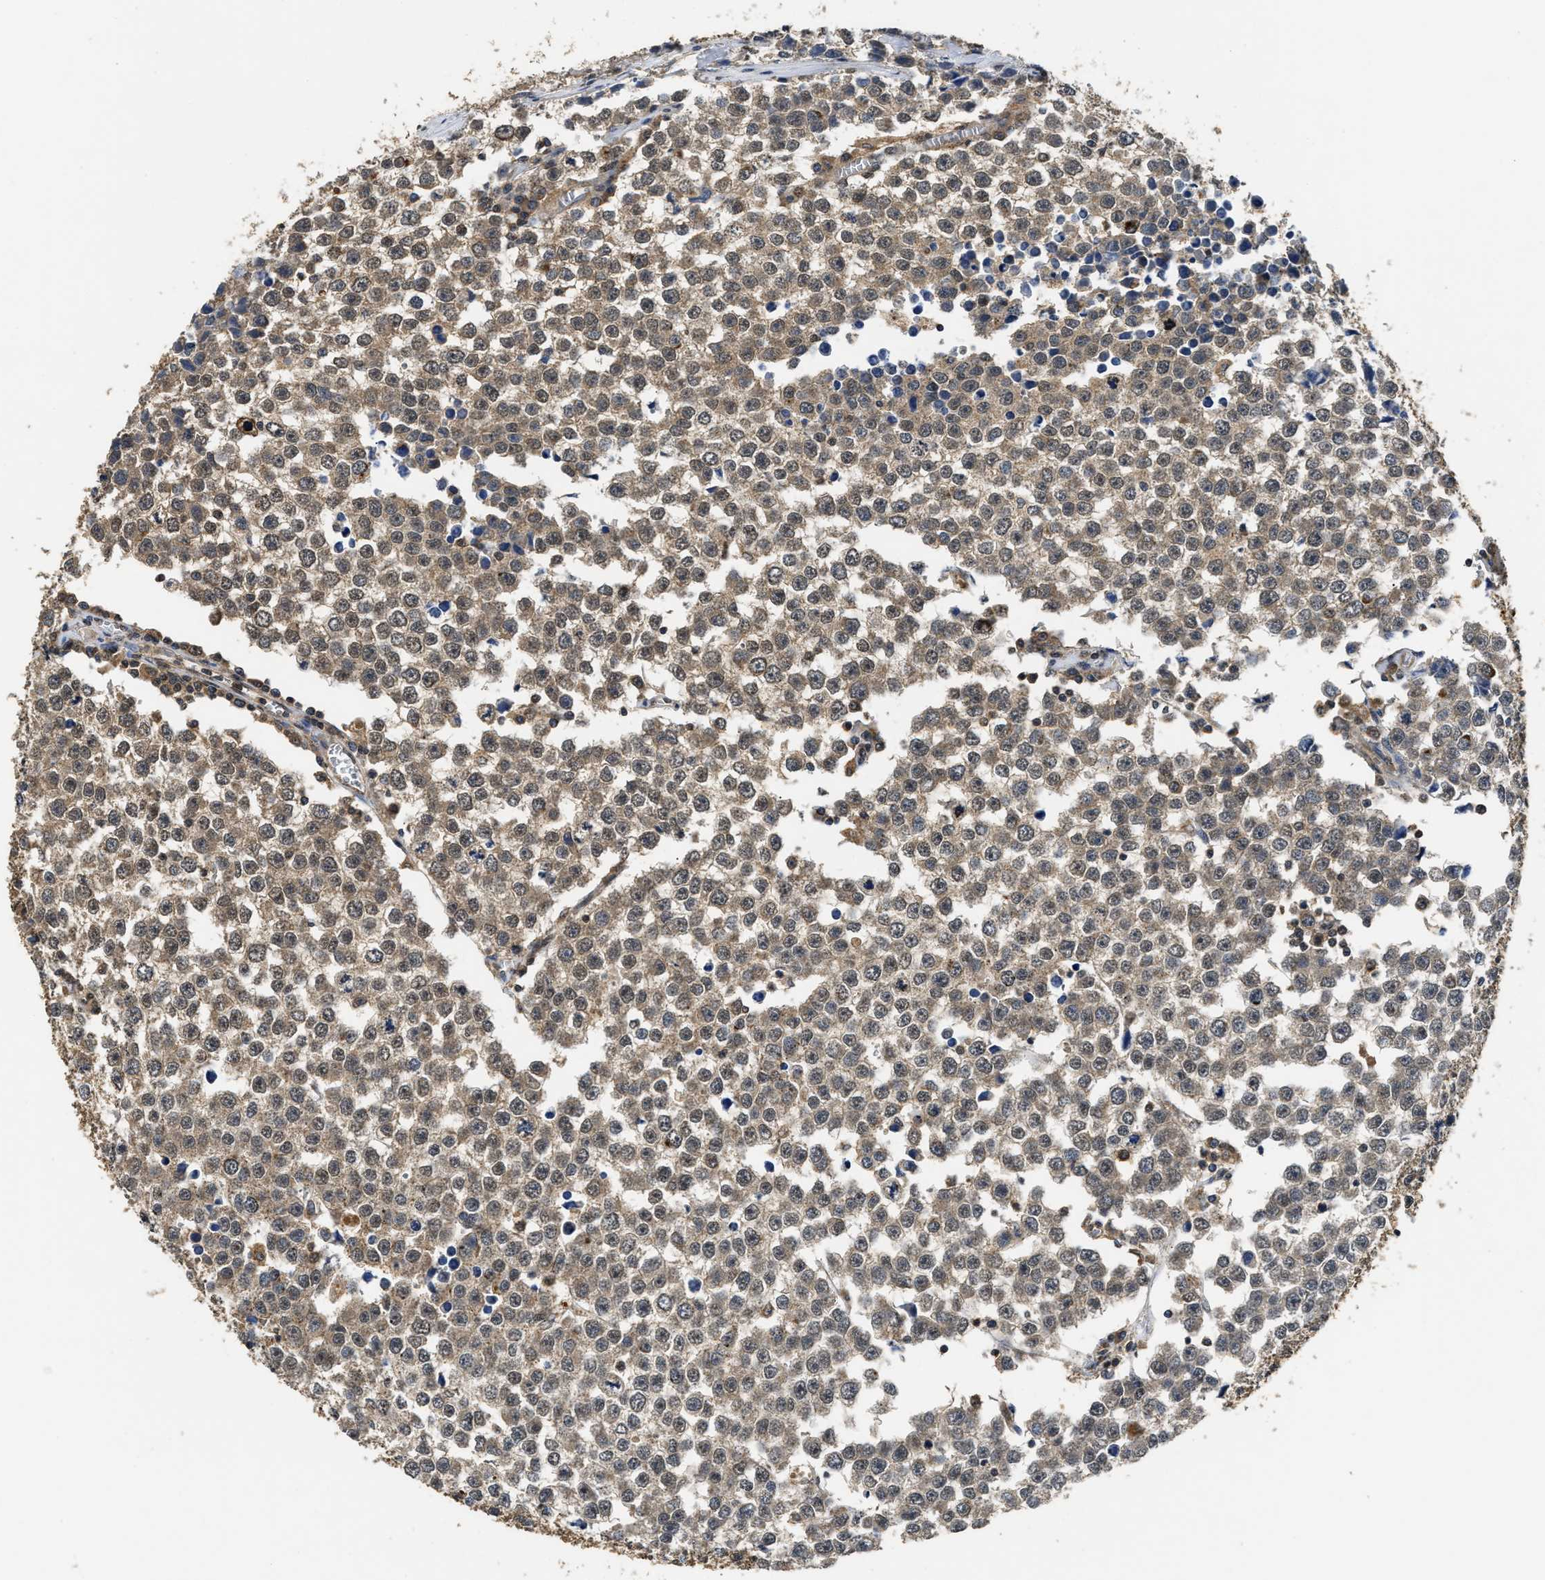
{"staining": {"intensity": "weak", "quantity": ">75%", "location": "cytoplasmic/membranous"}, "tissue": "testis cancer", "cell_type": "Tumor cells", "image_type": "cancer", "snomed": [{"axis": "morphology", "description": "Seminoma, NOS"}, {"axis": "morphology", "description": "Carcinoma, Embryonal, NOS"}, {"axis": "topography", "description": "Testis"}], "caption": "There is low levels of weak cytoplasmic/membranous expression in tumor cells of testis cancer, as demonstrated by immunohistochemical staining (brown color).", "gene": "CTNNA1", "patient": {"sex": "male", "age": 52}}